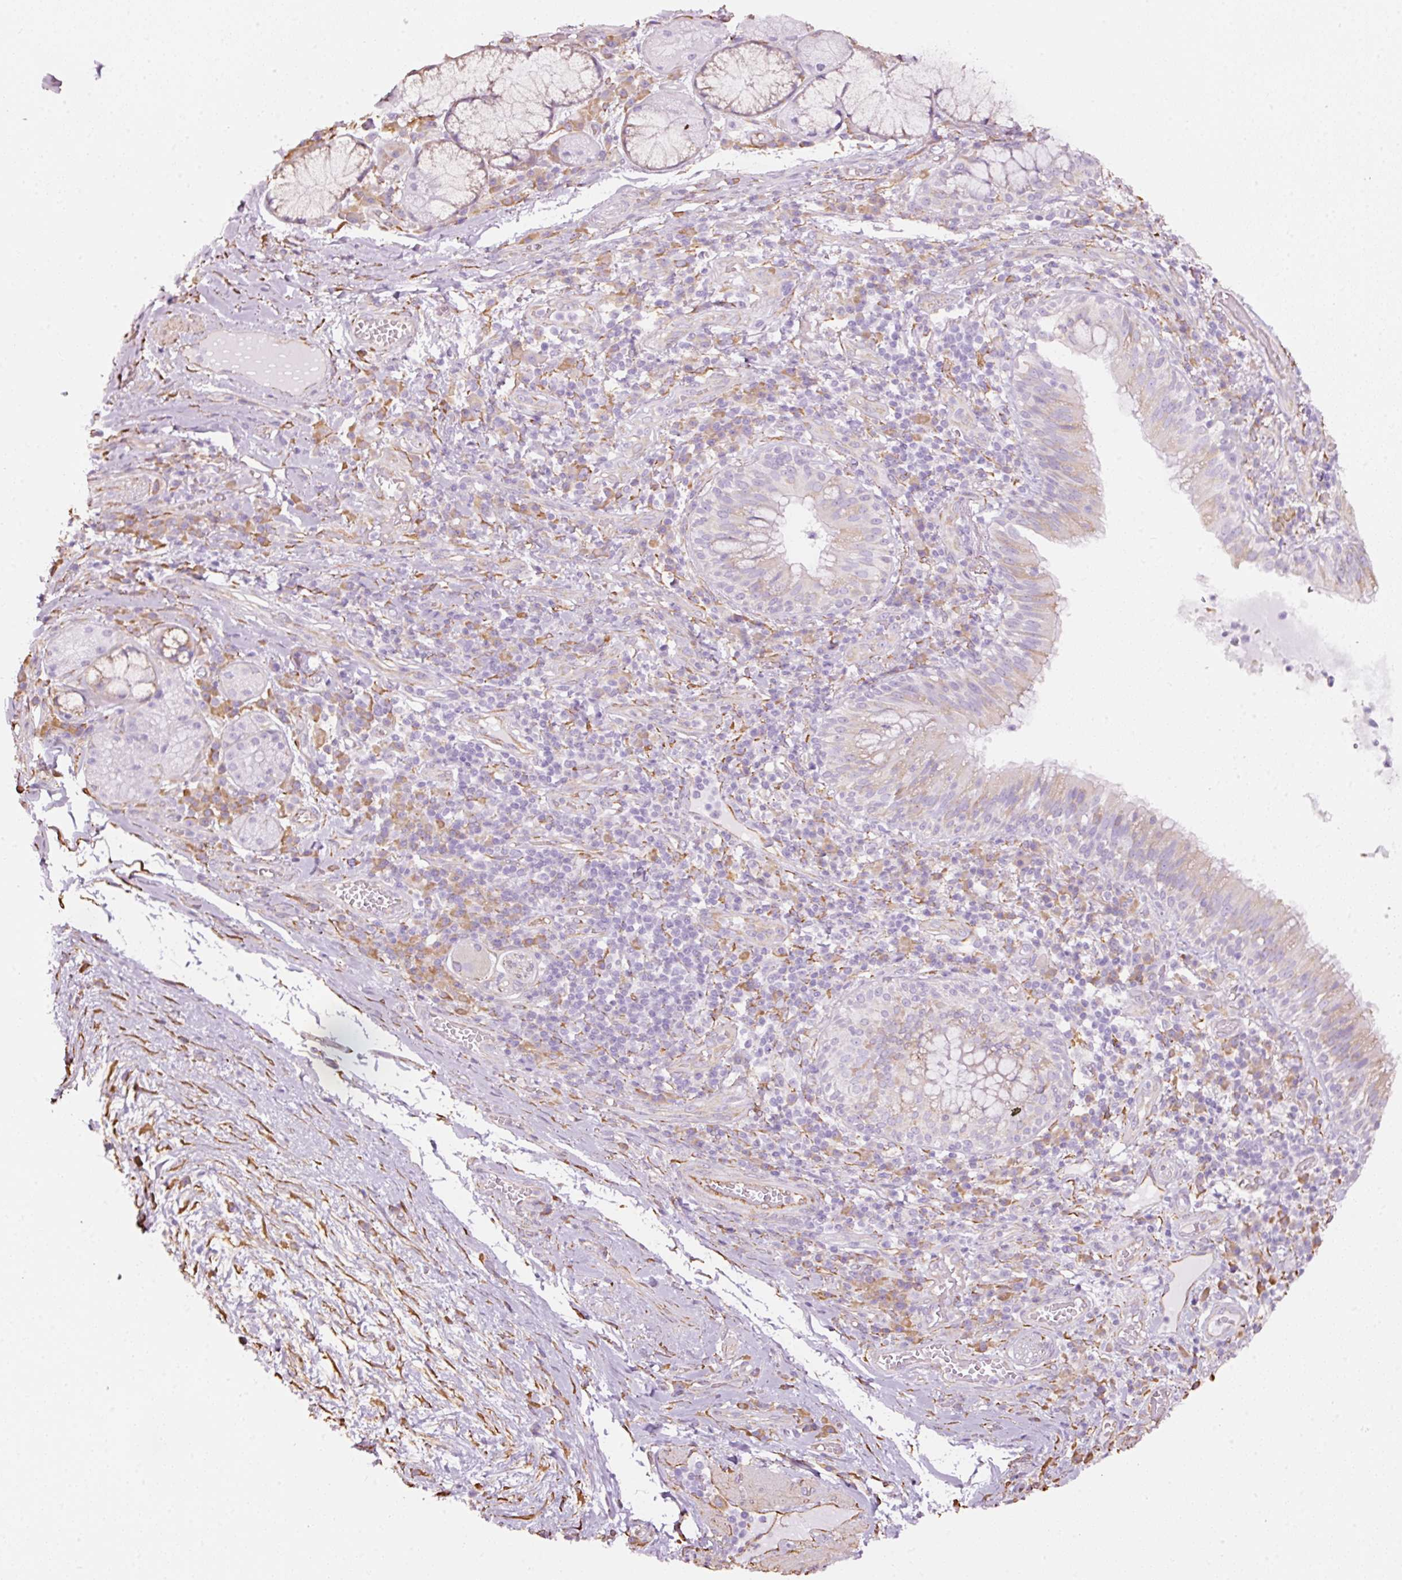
{"staining": {"intensity": "moderate", "quantity": "<25%", "location": "cytoplasmic/membranous"}, "tissue": "bronchus", "cell_type": "Respiratory epithelial cells", "image_type": "normal", "snomed": [{"axis": "morphology", "description": "Normal tissue, NOS"}, {"axis": "topography", "description": "Cartilage tissue"}, {"axis": "topography", "description": "Bronchus"}], "caption": "This is a micrograph of immunohistochemistry staining of benign bronchus, which shows moderate expression in the cytoplasmic/membranous of respiratory epithelial cells.", "gene": "GCG", "patient": {"sex": "male", "age": 56}}